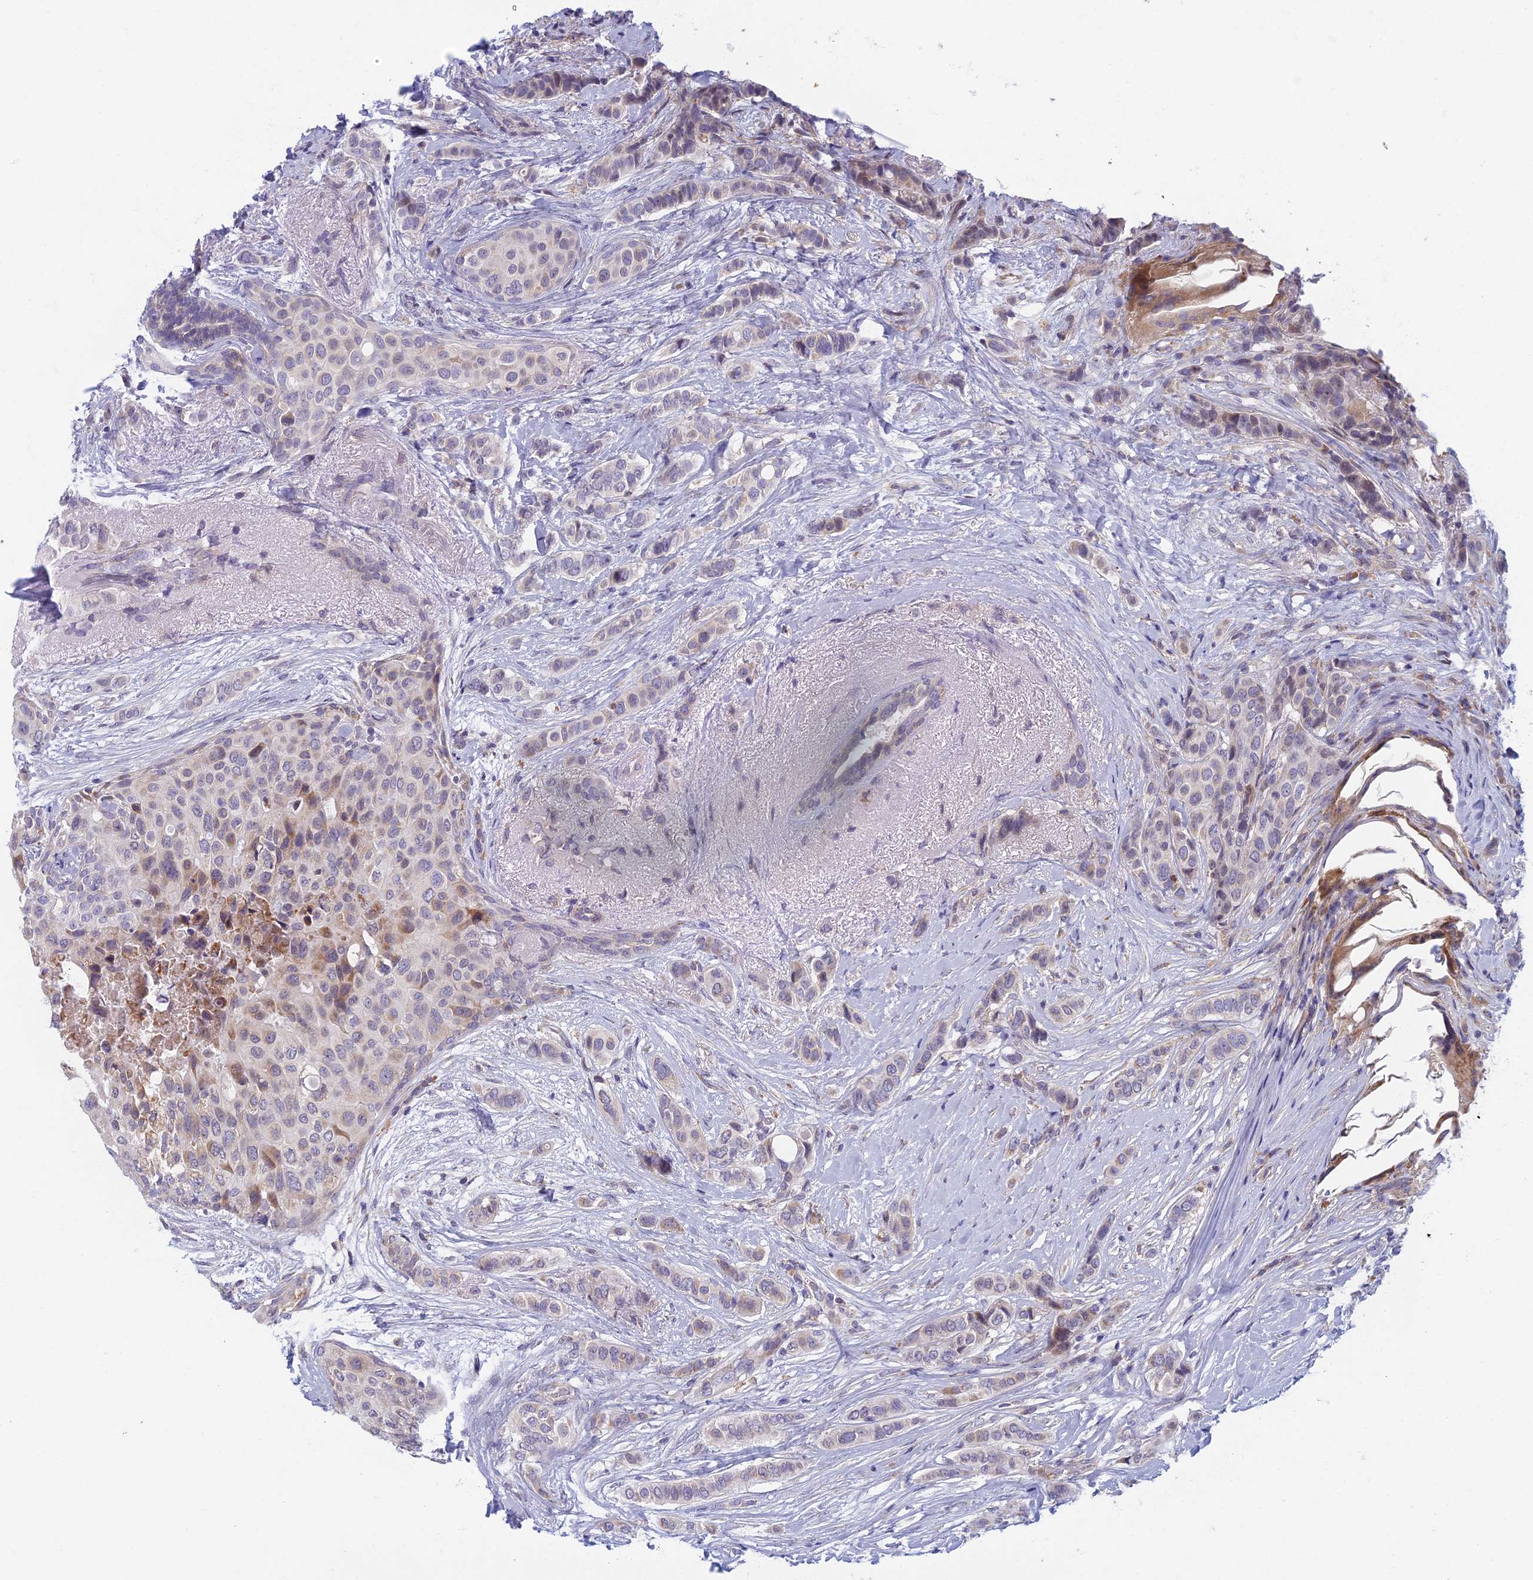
{"staining": {"intensity": "moderate", "quantity": "<25%", "location": "cytoplasmic/membranous"}, "tissue": "breast cancer", "cell_type": "Tumor cells", "image_type": "cancer", "snomed": [{"axis": "morphology", "description": "Lobular carcinoma"}, {"axis": "topography", "description": "Breast"}], "caption": "Breast cancer stained with a brown dye displays moderate cytoplasmic/membranous positive positivity in about <25% of tumor cells.", "gene": "DDX51", "patient": {"sex": "female", "age": 51}}